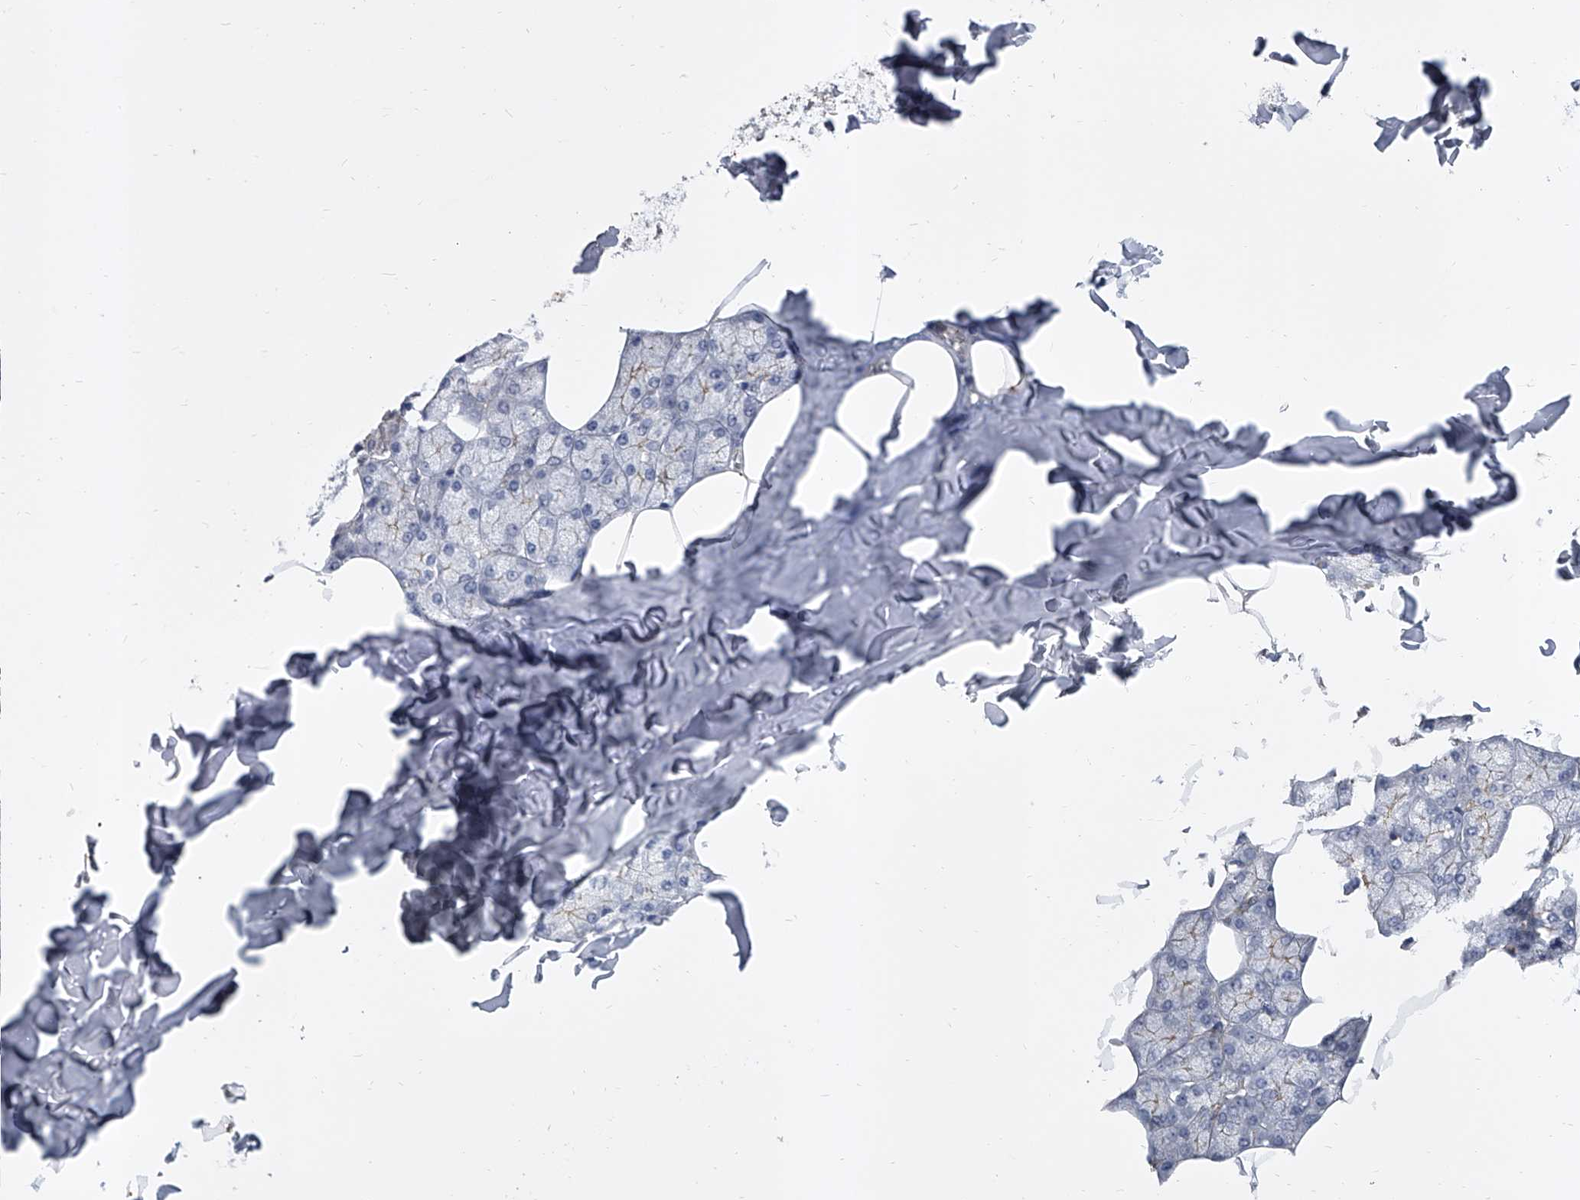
{"staining": {"intensity": "strong", "quantity": "<25%", "location": "cytoplasmic/membranous"}, "tissue": "salivary gland", "cell_type": "Glandular cells", "image_type": "normal", "snomed": [{"axis": "morphology", "description": "Normal tissue, NOS"}, {"axis": "topography", "description": "Salivary gland"}], "caption": "Immunohistochemistry histopathology image of normal salivary gland: human salivary gland stained using immunohistochemistry (IHC) demonstrates medium levels of strong protein expression localized specifically in the cytoplasmic/membranous of glandular cells, appearing as a cytoplasmic/membranous brown color.", "gene": "ENSG00000250424", "patient": {"sex": "male", "age": 62}}